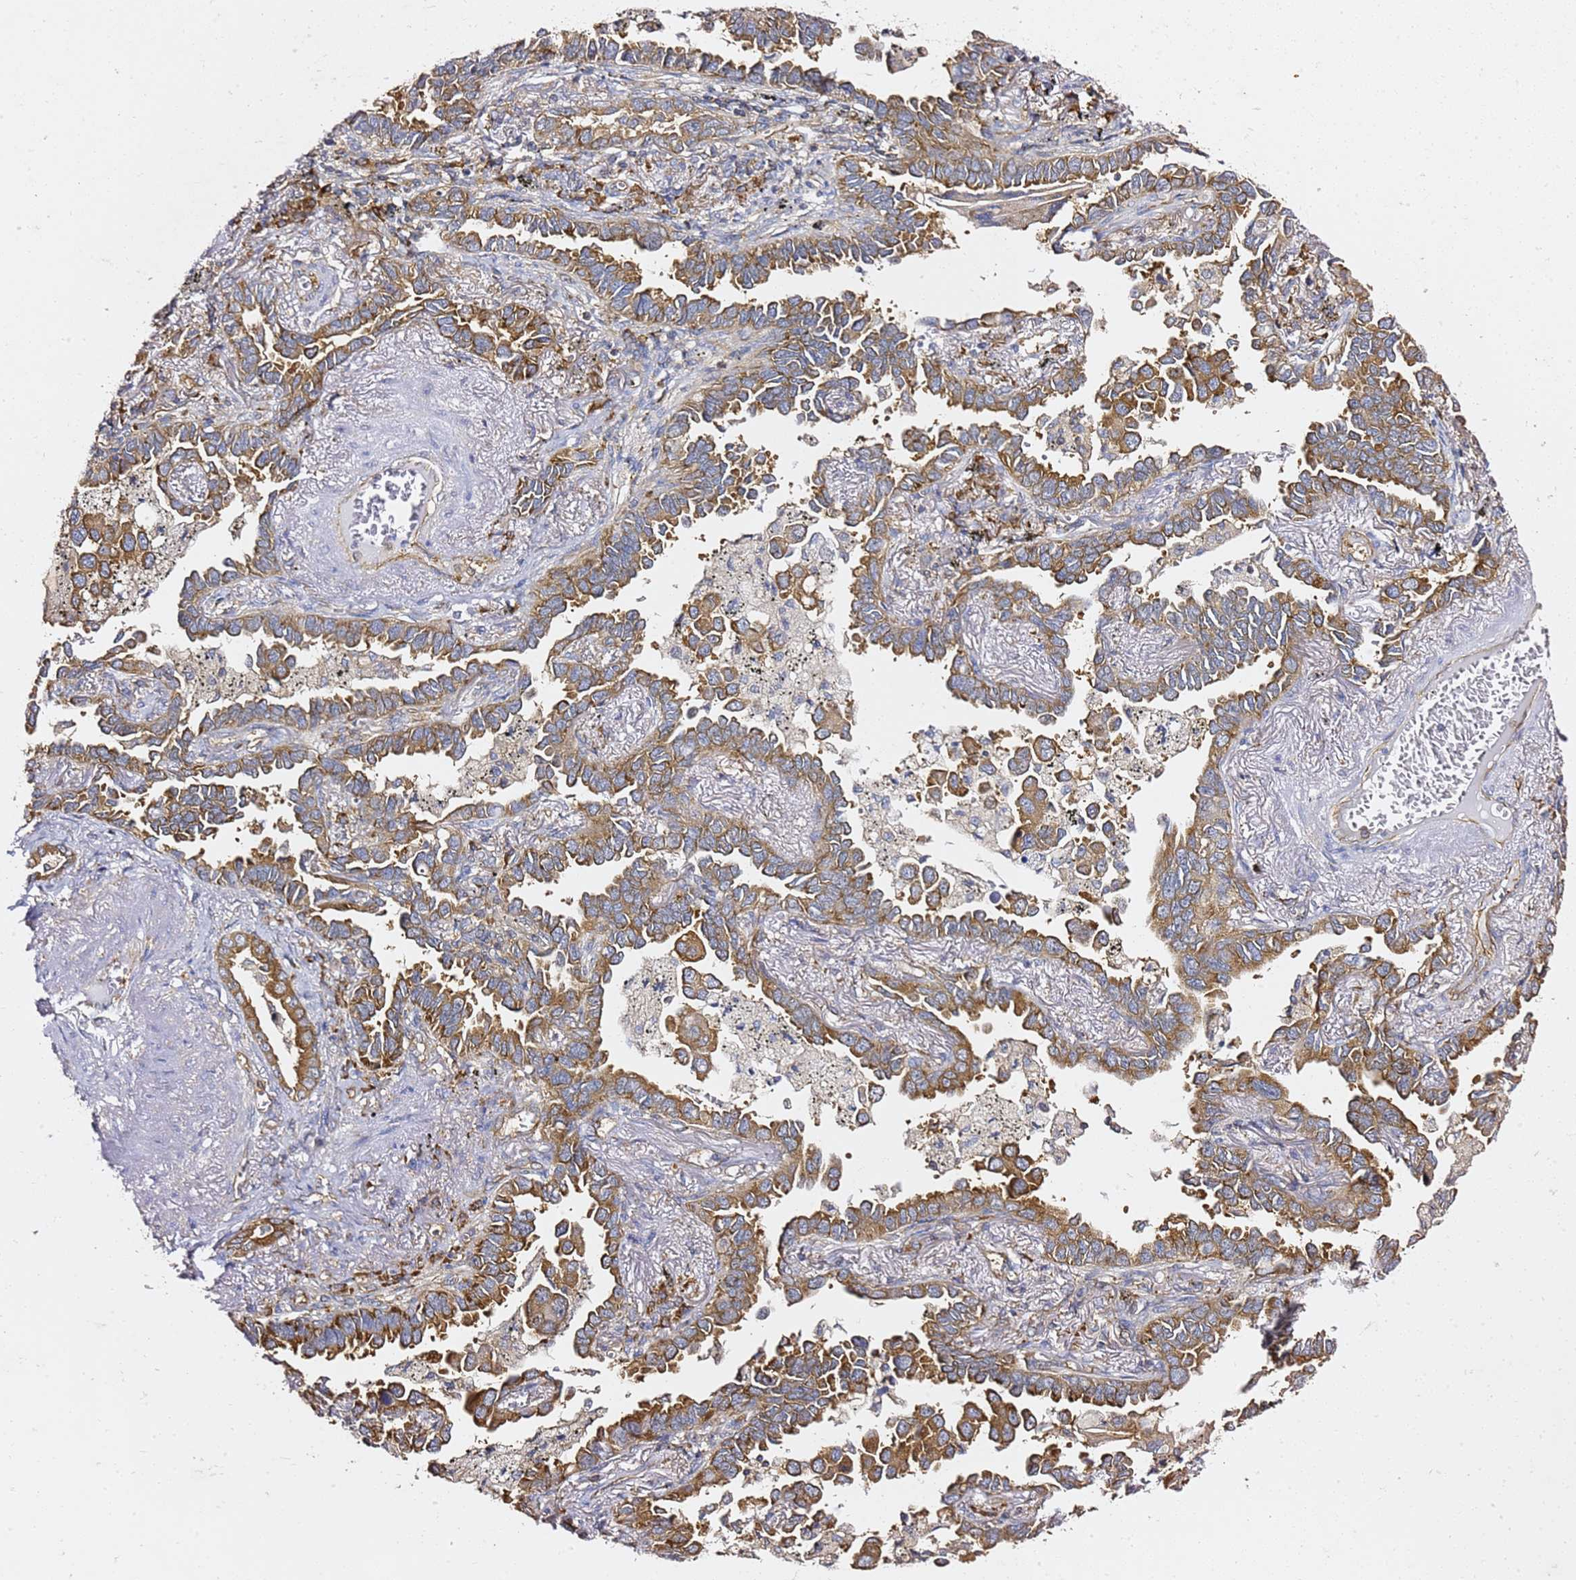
{"staining": {"intensity": "strong", "quantity": ">75%", "location": "cytoplasmic/membranous"}, "tissue": "lung cancer", "cell_type": "Tumor cells", "image_type": "cancer", "snomed": [{"axis": "morphology", "description": "Adenocarcinoma, NOS"}, {"axis": "topography", "description": "Lung"}], "caption": "DAB (3,3'-diaminobenzidine) immunohistochemical staining of human lung cancer reveals strong cytoplasmic/membranous protein expression in about >75% of tumor cells.", "gene": "TPST1", "patient": {"sex": "male", "age": 67}}